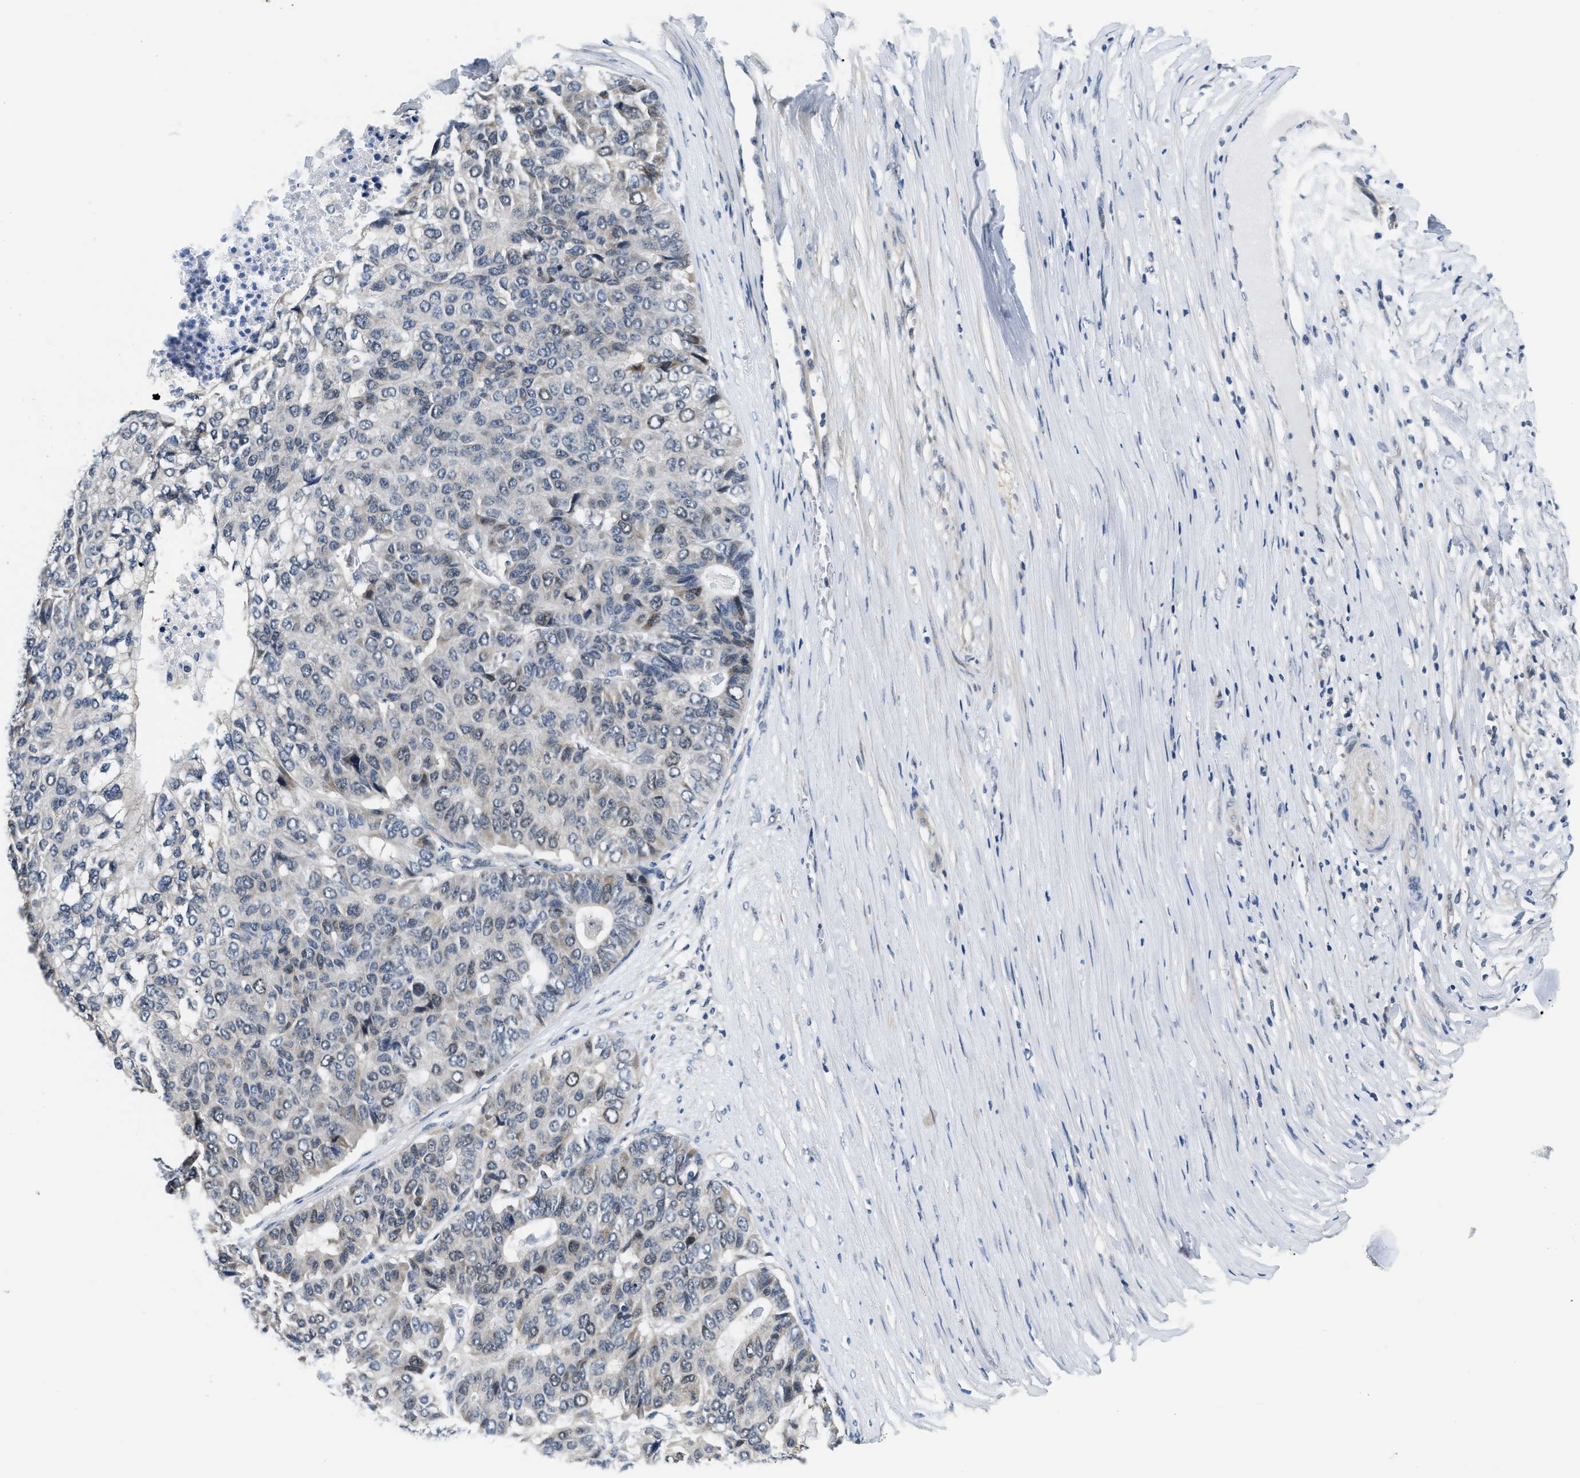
{"staining": {"intensity": "negative", "quantity": "none", "location": "none"}, "tissue": "pancreatic cancer", "cell_type": "Tumor cells", "image_type": "cancer", "snomed": [{"axis": "morphology", "description": "Adenocarcinoma, NOS"}, {"axis": "topography", "description": "Pancreas"}], "caption": "Immunohistochemistry of human adenocarcinoma (pancreatic) reveals no expression in tumor cells. (Immunohistochemistry (ihc), brightfield microscopy, high magnification).", "gene": "CLGN", "patient": {"sex": "male", "age": 50}}